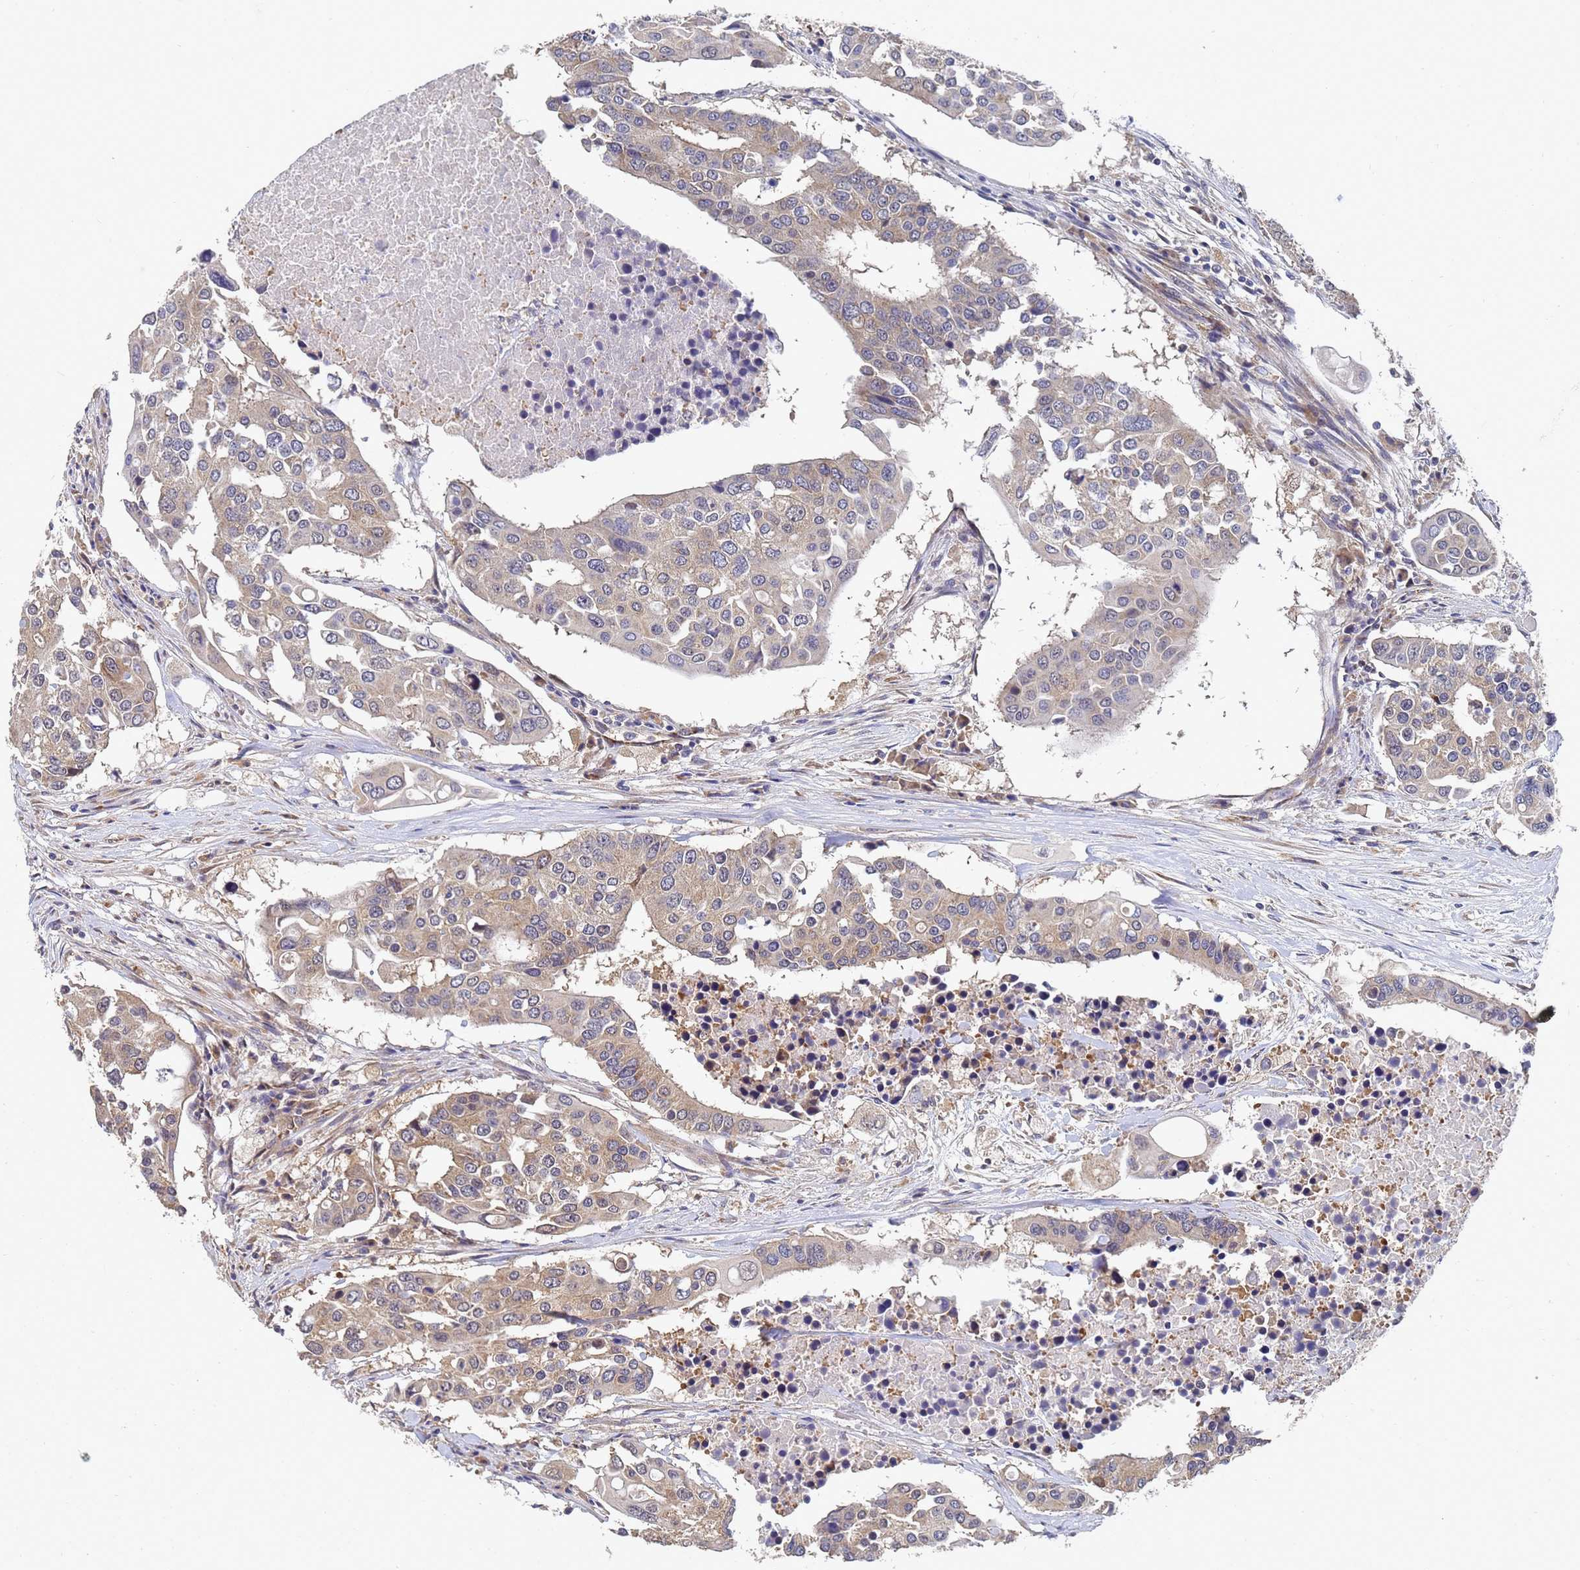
{"staining": {"intensity": "weak", "quantity": ">75%", "location": "cytoplasmic/membranous"}, "tissue": "colorectal cancer", "cell_type": "Tumor cells", "image_type": "cancer", "snomed": [{"axis": "morphology", "description": "Adenocarcinoma, NOS"}, {"axis": "topography", "description": "Colon"}], "caption": "Tumor cells reveal weak cytoplasmic/membranous staining in approximately >75% of cells in colorectal adenocarcinoma. (Brightfield microscopy of DAB IHC at high magnification).", "gene": "ALS2CL", "patient": {"sex": "male", "age": 77}}